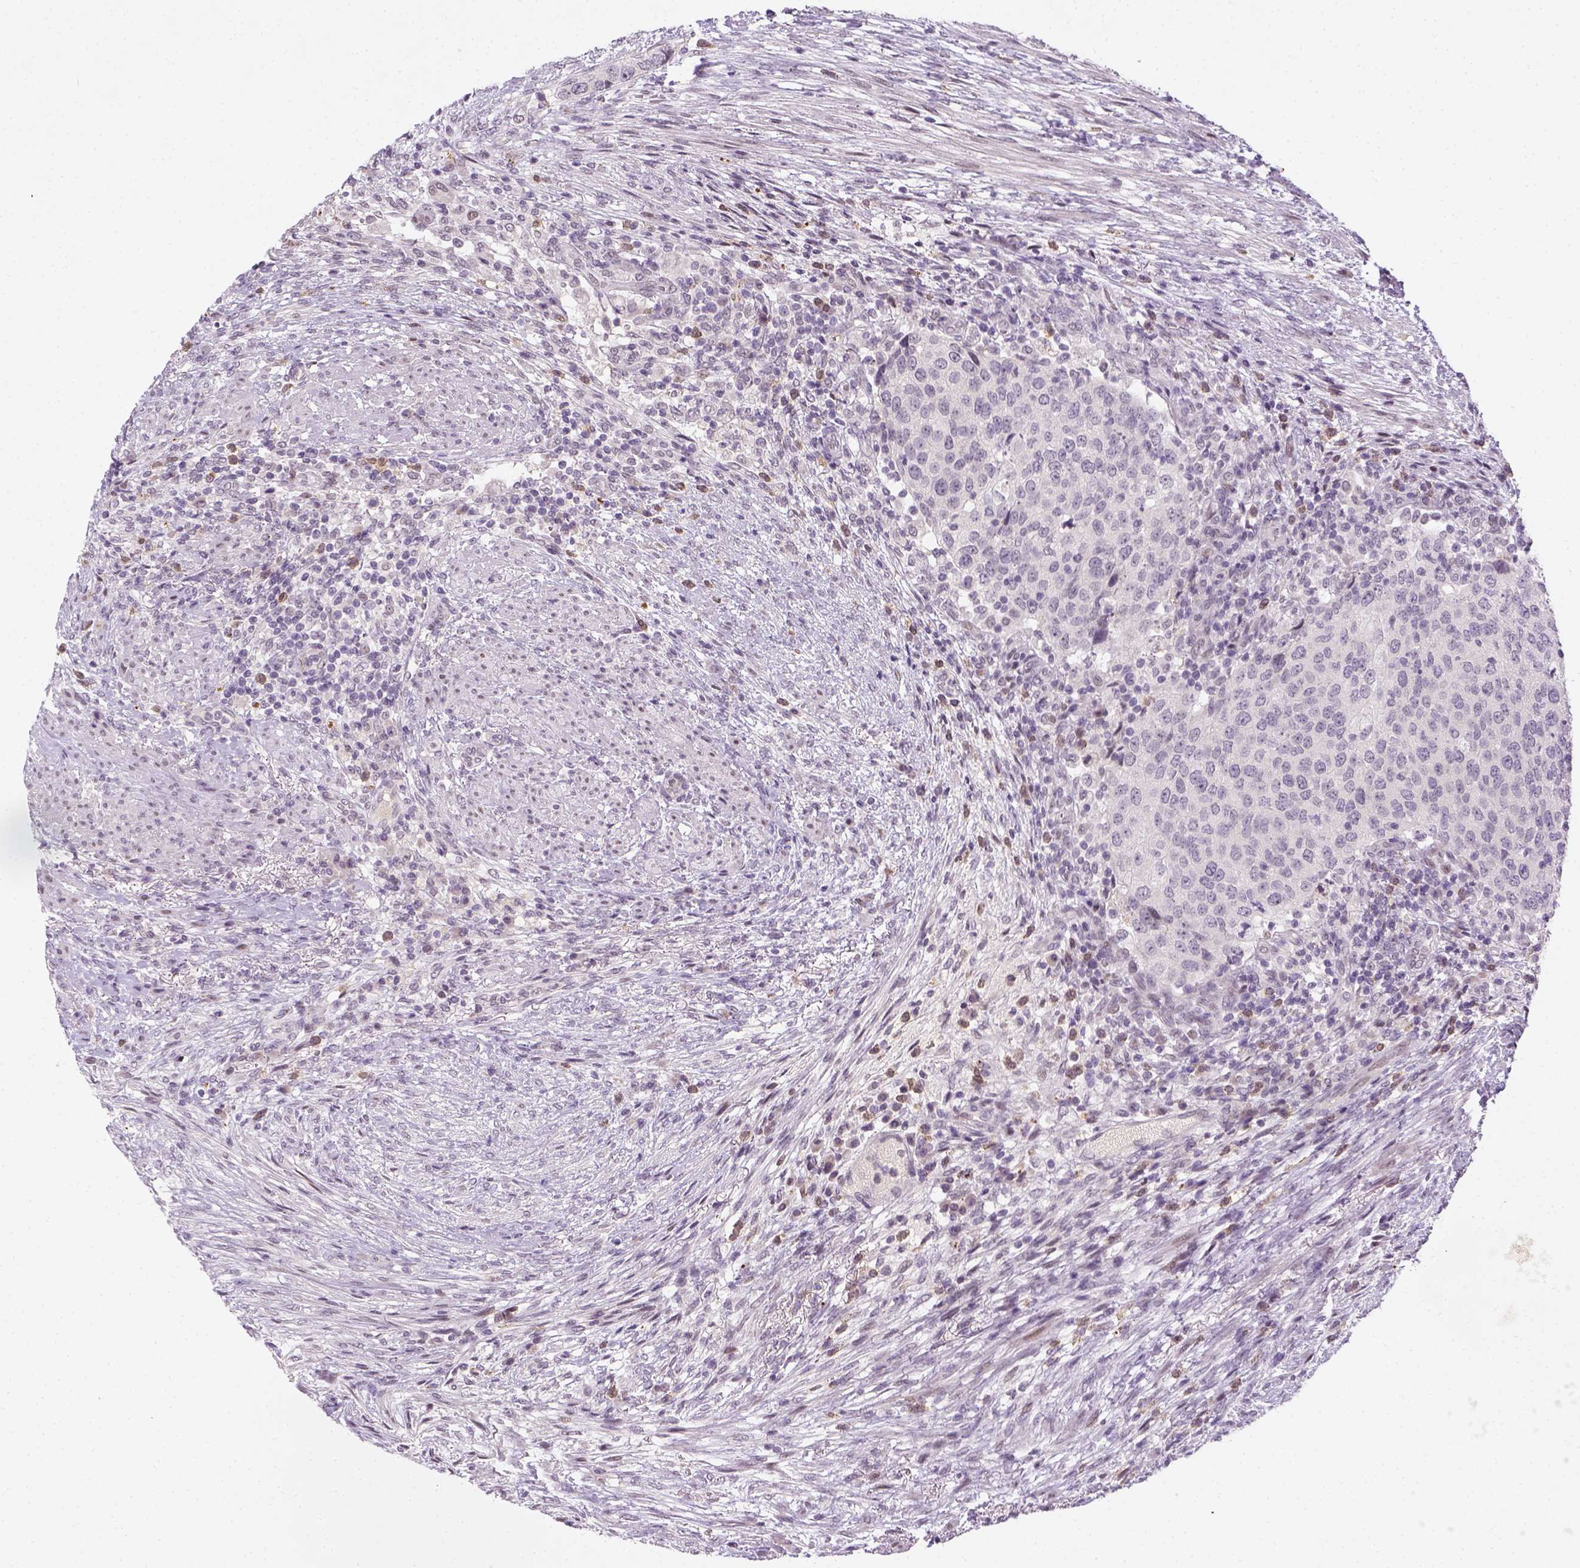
{"staining": {"intensity": "negative", "quantity": "none", "location": "none"}, "tissue": "urothelial cancer", "cell_type": "Tumor cells", "image_type": "cancer", "snomed": [{"axis": "morphology", "description": "Urothelial carcinoma, High grade"}, {"axis": "topography", "description": "Urinary bladder"}], "caption": "An image of human urothelial cancer is negative for staining in tumor cells.", "gene": "MAGEB3", "patient": {"sex": "female", "age": 78}}